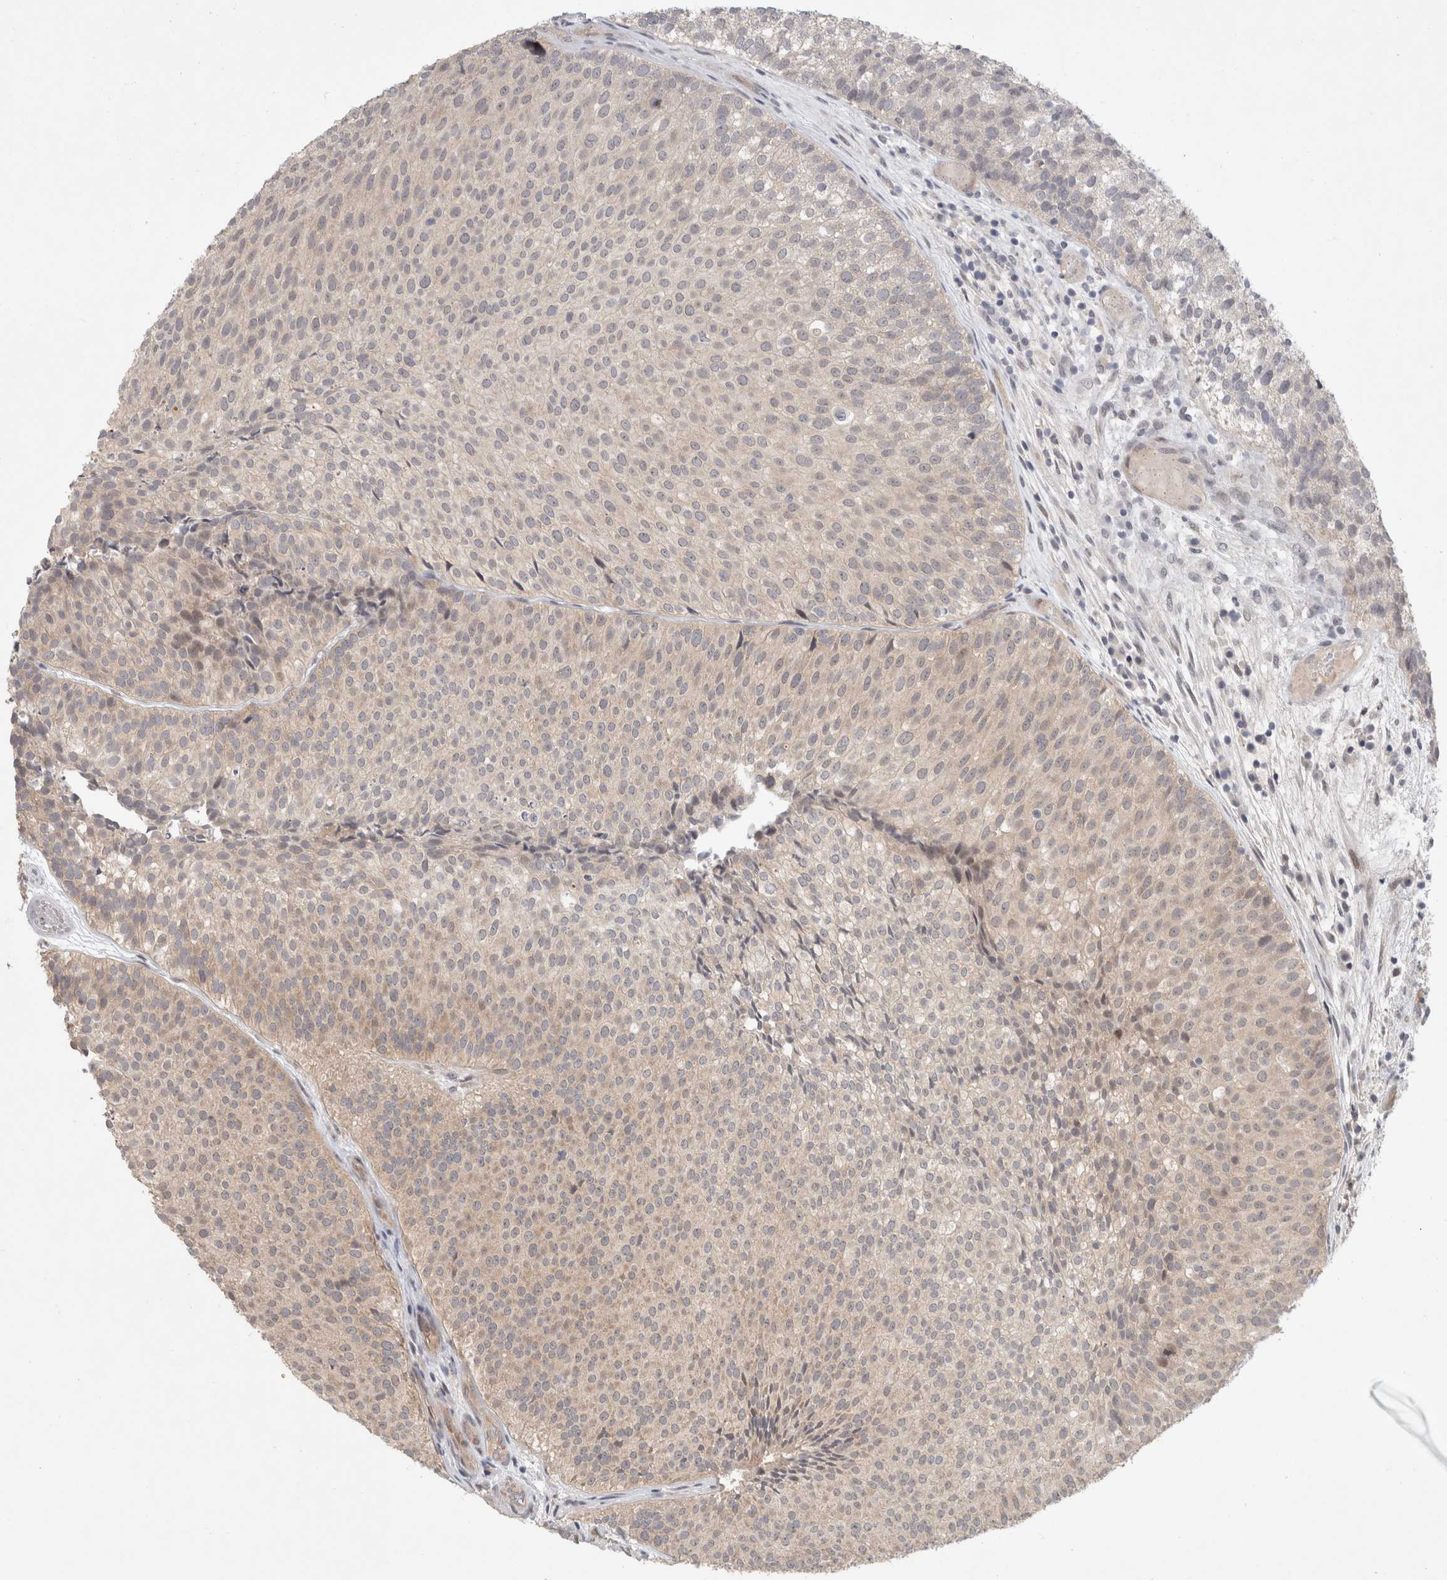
{"staining": {"intensity": "weak", "quantity": "<25%", "location": "cytoplasmic/membranous"}, "tissue": "urothelial cancer", "cell_type": "Tumor cells", "image_type": "cancer", "snomed": [{"axis": "morphology", "description": "Urothelial carcinoma, Low grade"}, {"axis": "topography", "description": "Urinary bladder"}], "caption": "Immunohistochemistry of low-grade urothelial carcinoma displays no positivity in tumor cells.", "gene": "RASAL2", "patient": {"sex": "male", "age": 86}}